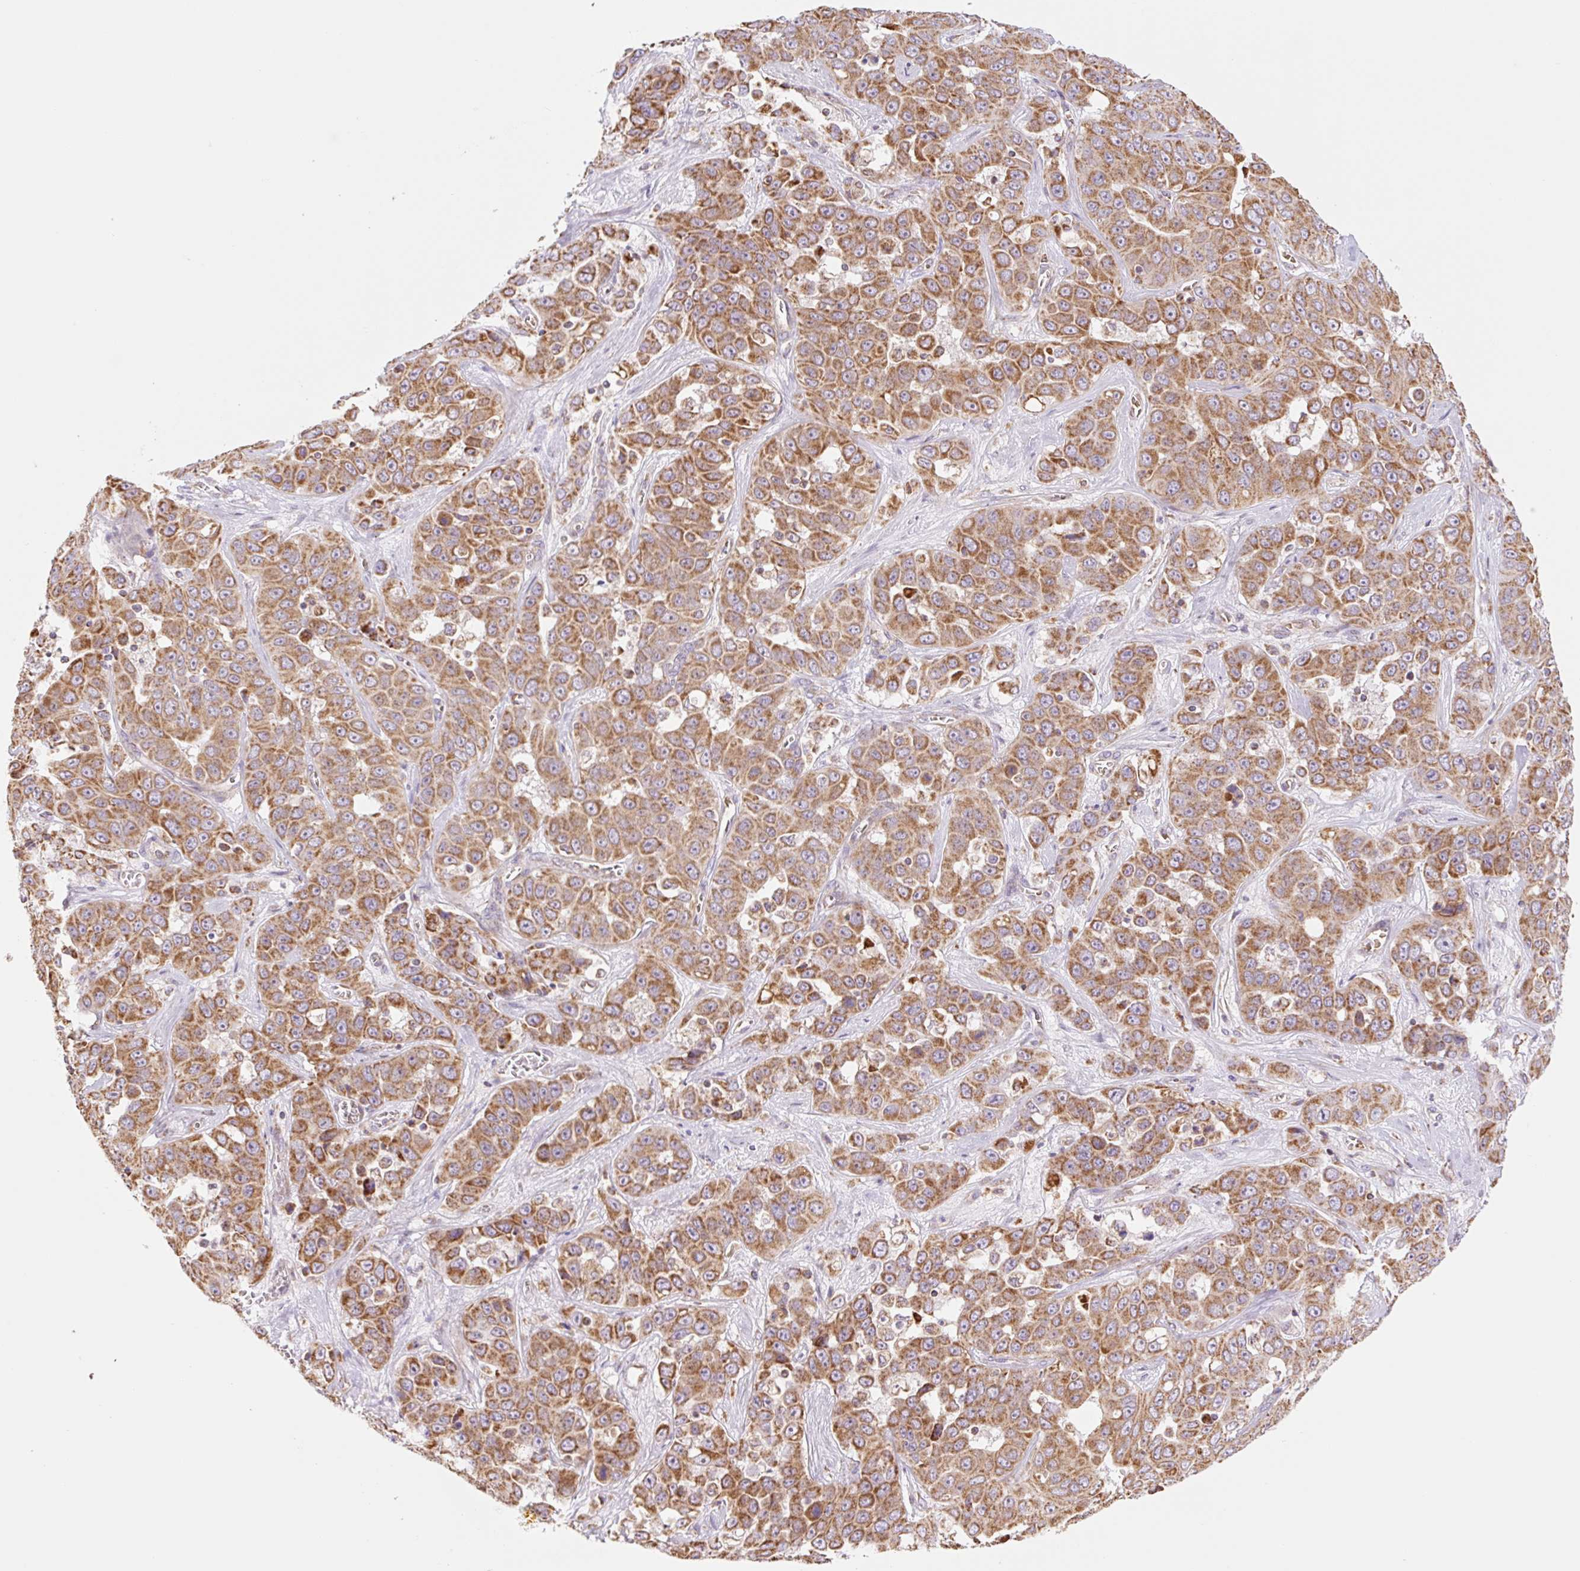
{"staining": {"intensity": "moderate", "quantity": ">75%", "location": "cytoplasmic/membranous"}, "tissue": "liver cancer", "cell_type": "Tumor cells", "image_type": "cancer", "snomed": [{"axis": "morphology", "description": "Cholangiocarcinoma"}, {"axis": "topography", "description": "Liver"}], "caption": "Immunohistochemistry (IHC) histopathology image of neoplastic tissue: cholangiocarcinoma (liver) stained using immunohistochemistry reveals medium levels of moderate protein expression localized specifically in the cytoplasmic/membranous of tumor cells, appearing as a cytoplasmic/membranous brown color.", "gene": "GOSR2", "patient": {"sex": "female", "age": 52}}